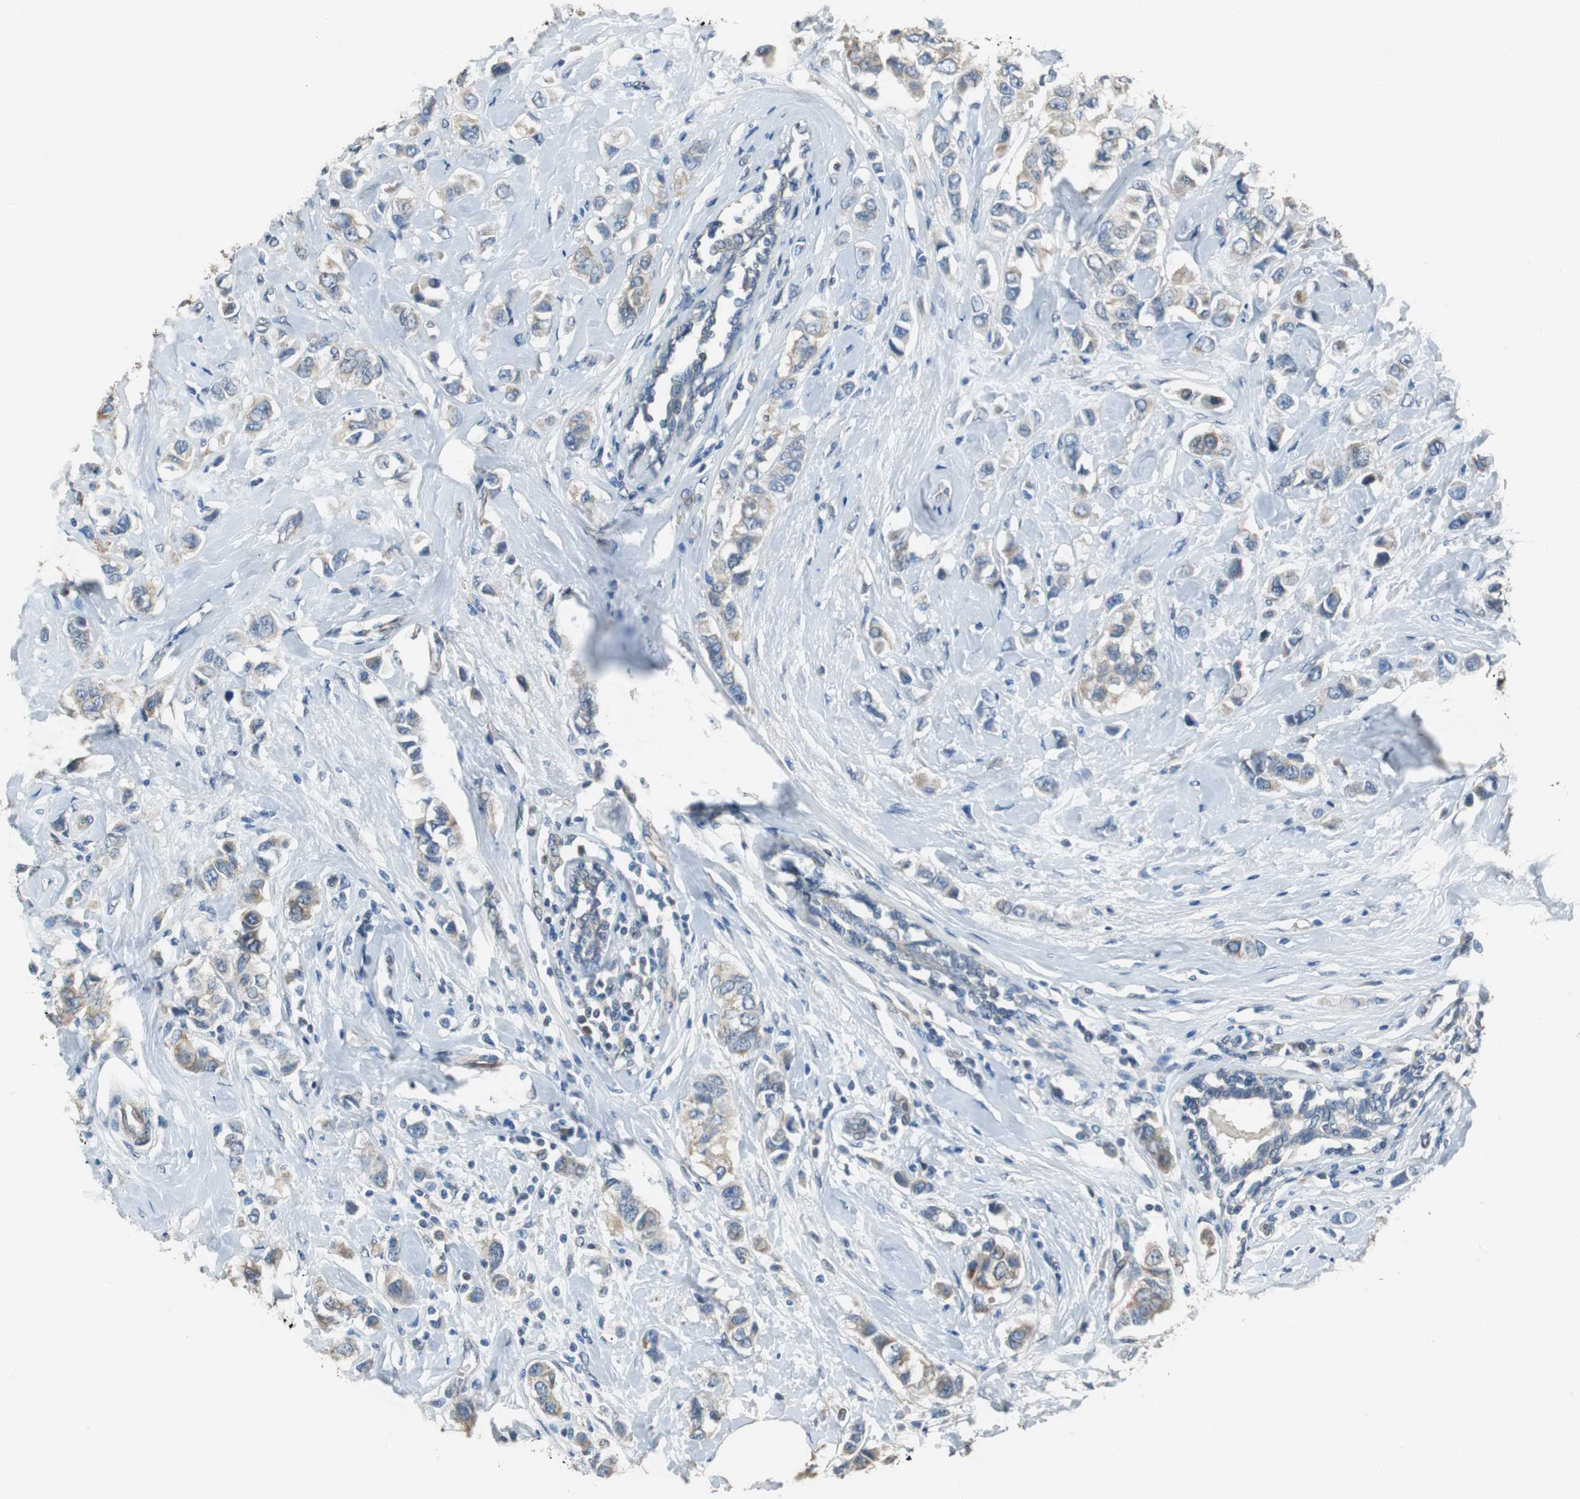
{"staining": {"intensity": "moderate", "quantity": "25%-75%", "location": "cytoplasmic/membranous"}, "tissue": "breast cancer", "cell_type": "Tumor cells", "image_type": "cancer", "snomed": [{"axis": "morphology", "description": "Duct carcinoma"}, {"axis": "topography", "description": "Breast"}], "caption": "DAB (3,3'-diaminobenzidine) immunohistochemical staining of human breast cancer exhibits moderate cytoplasmic/membranous protein expression in about 25%-75% of tumor cells.", "gene": "ALDH4A1", "patient": {"sex": "female", "age": 50}}